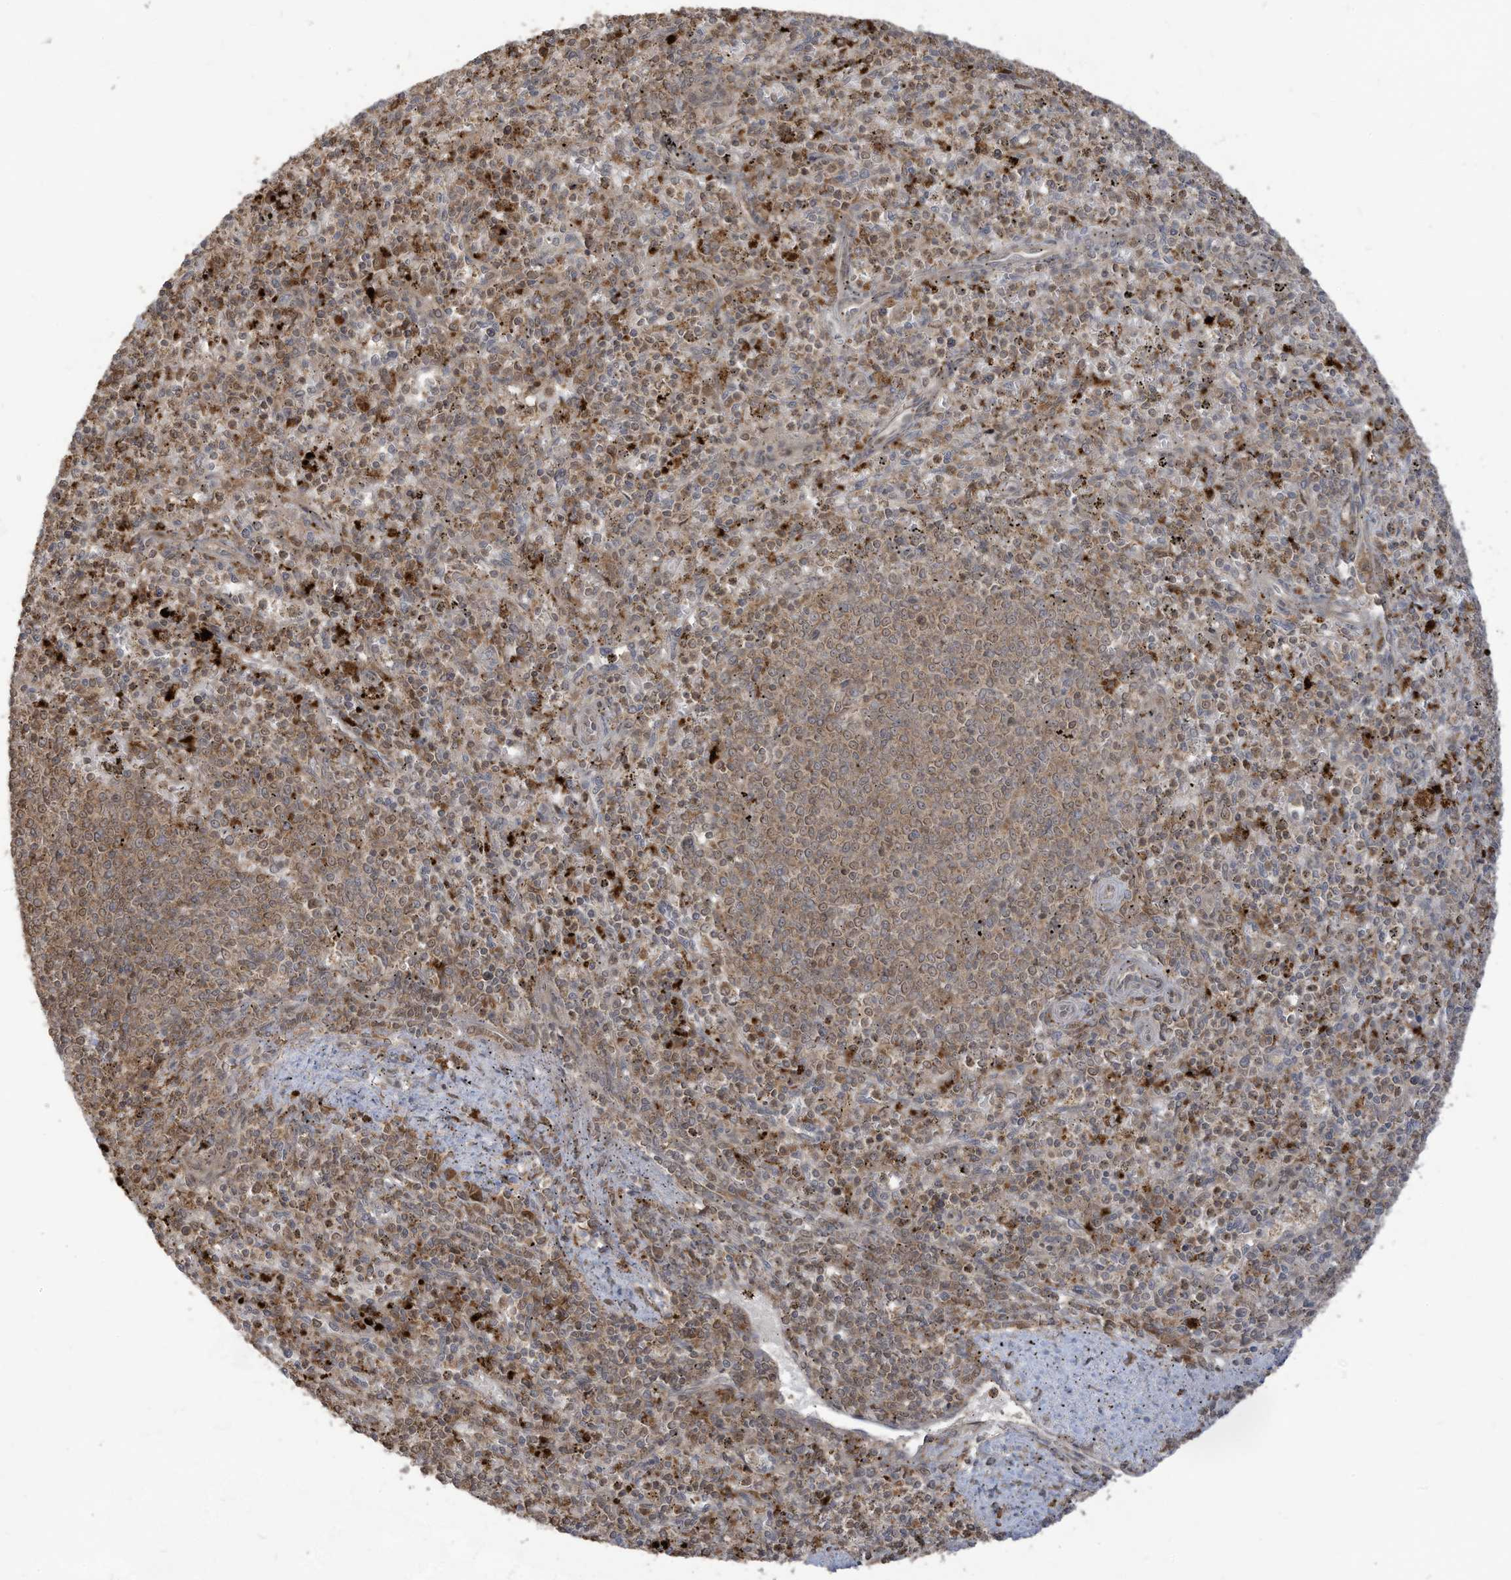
{"staining": {"intensity": "weak", "quantity": "25%-75%", "location": "cytoplasmic/membranous"}, "tissue": "spleen", "cell_type": "Cells in red pulp", "image_type": "normal", "snomed": [{"axis": "morphology", "description": "Normal tissue, NOS"}, {"axis": "topography", "description": "Spleen"}], "caption": "Spleen stained with IHC reveals weak cytoplasmic/membranous expression in about 25%-75% of cells in red pulp. Nuclei are stained in blue.", "gene": "CARF", "patient": {"sex": "male", "age": 72}}